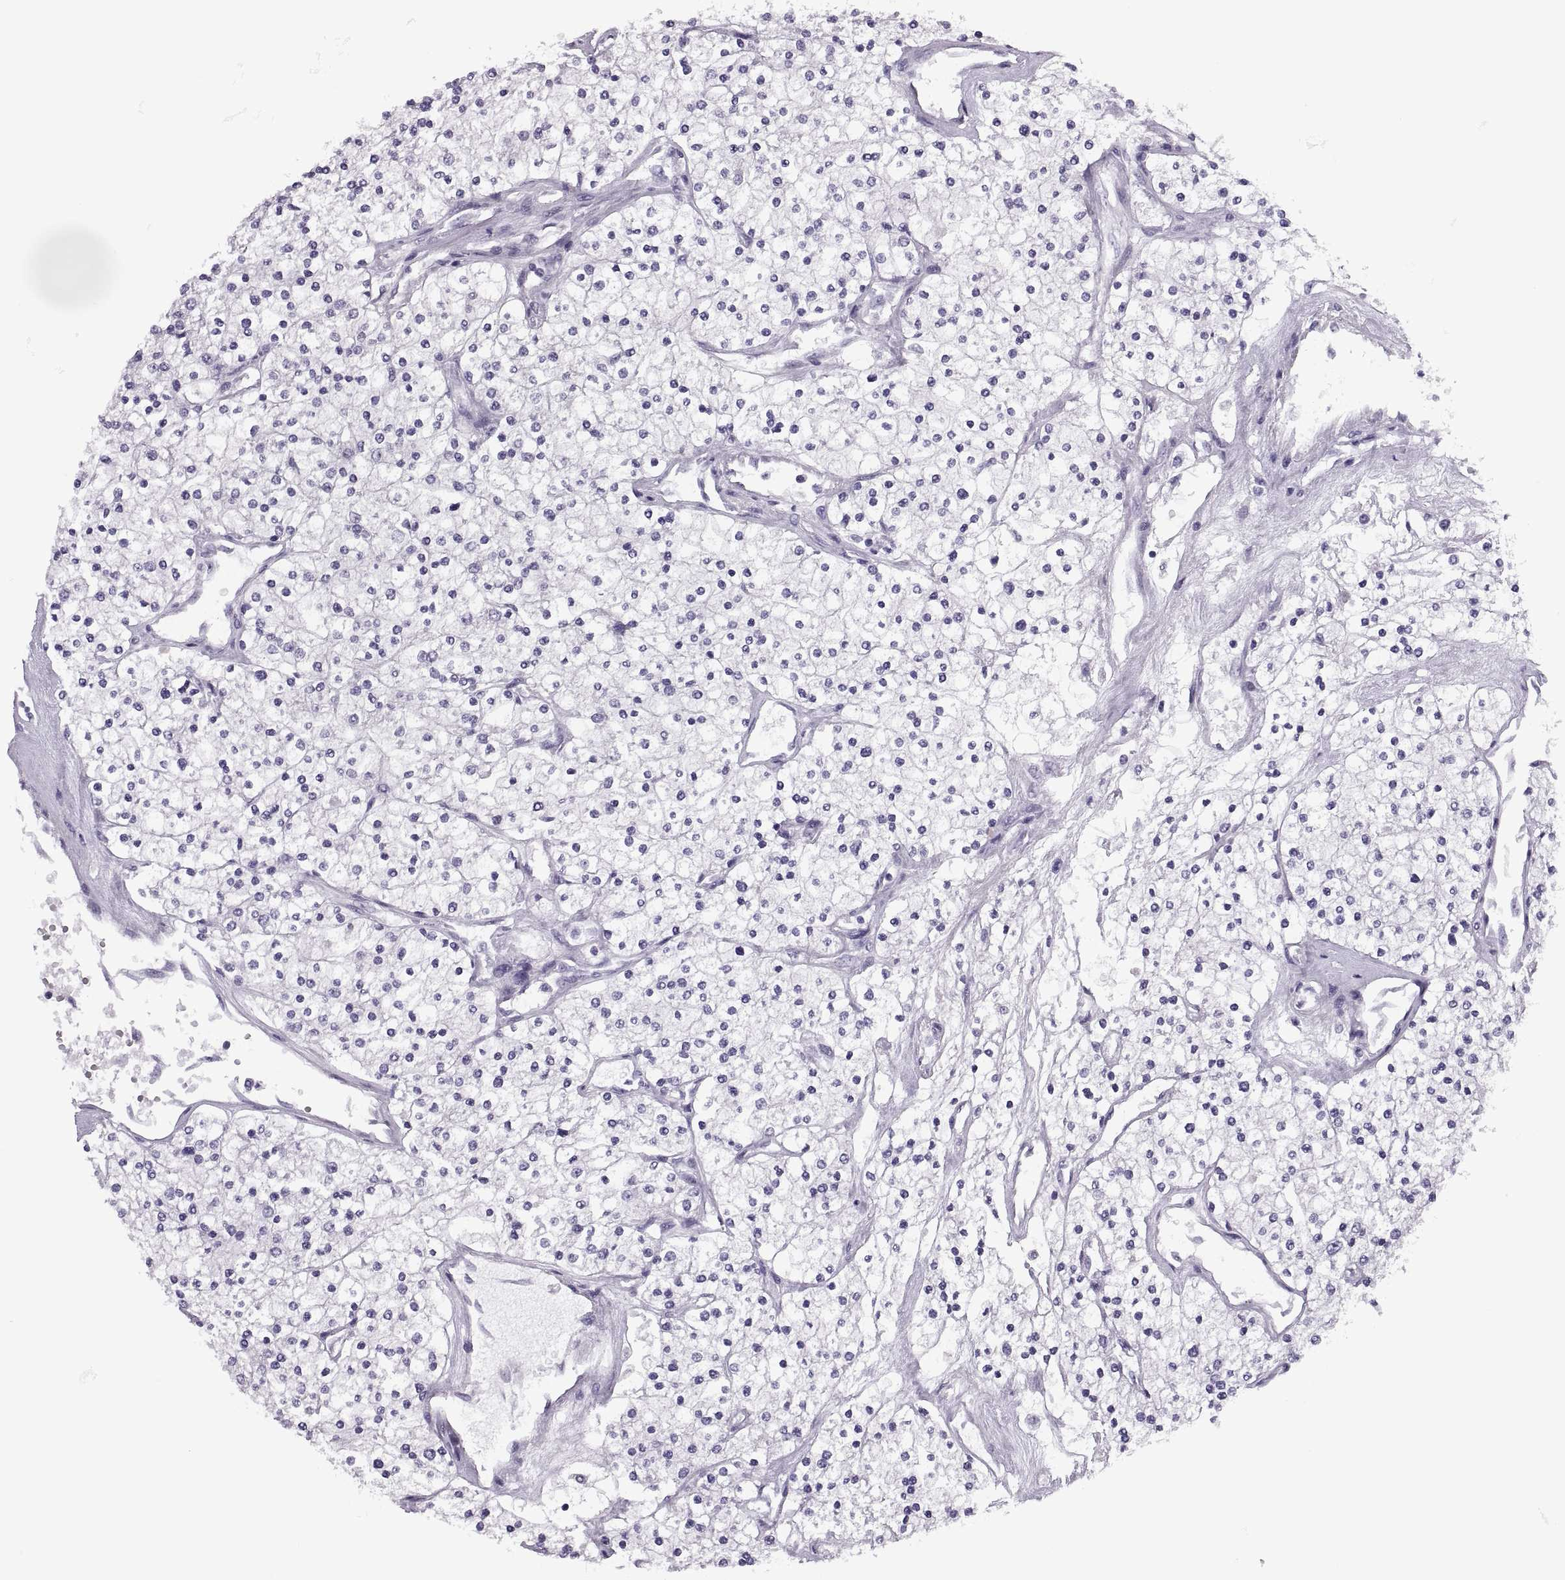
{"staining": {"intensity": "negative", "quantity": "none", "location": "none"}, "tissue": "renal cancer", "cell_type": "Tumor cells", "image_type": "cancer", "snomed": [{"axis": "morphology", "description": "Adenocarcinoma, NOS"}, {"axis": "topography", "description": "Kidney"}], "caption": "Renal adenocarcinoma was stained to show a protein in brown. There is no significant positivity in tumor cells. (DAB IHC visualized using brightfield microscopy, high magnification).", "gene": "SYNGR4", "patient": {"sex": "male", "age": 80}}